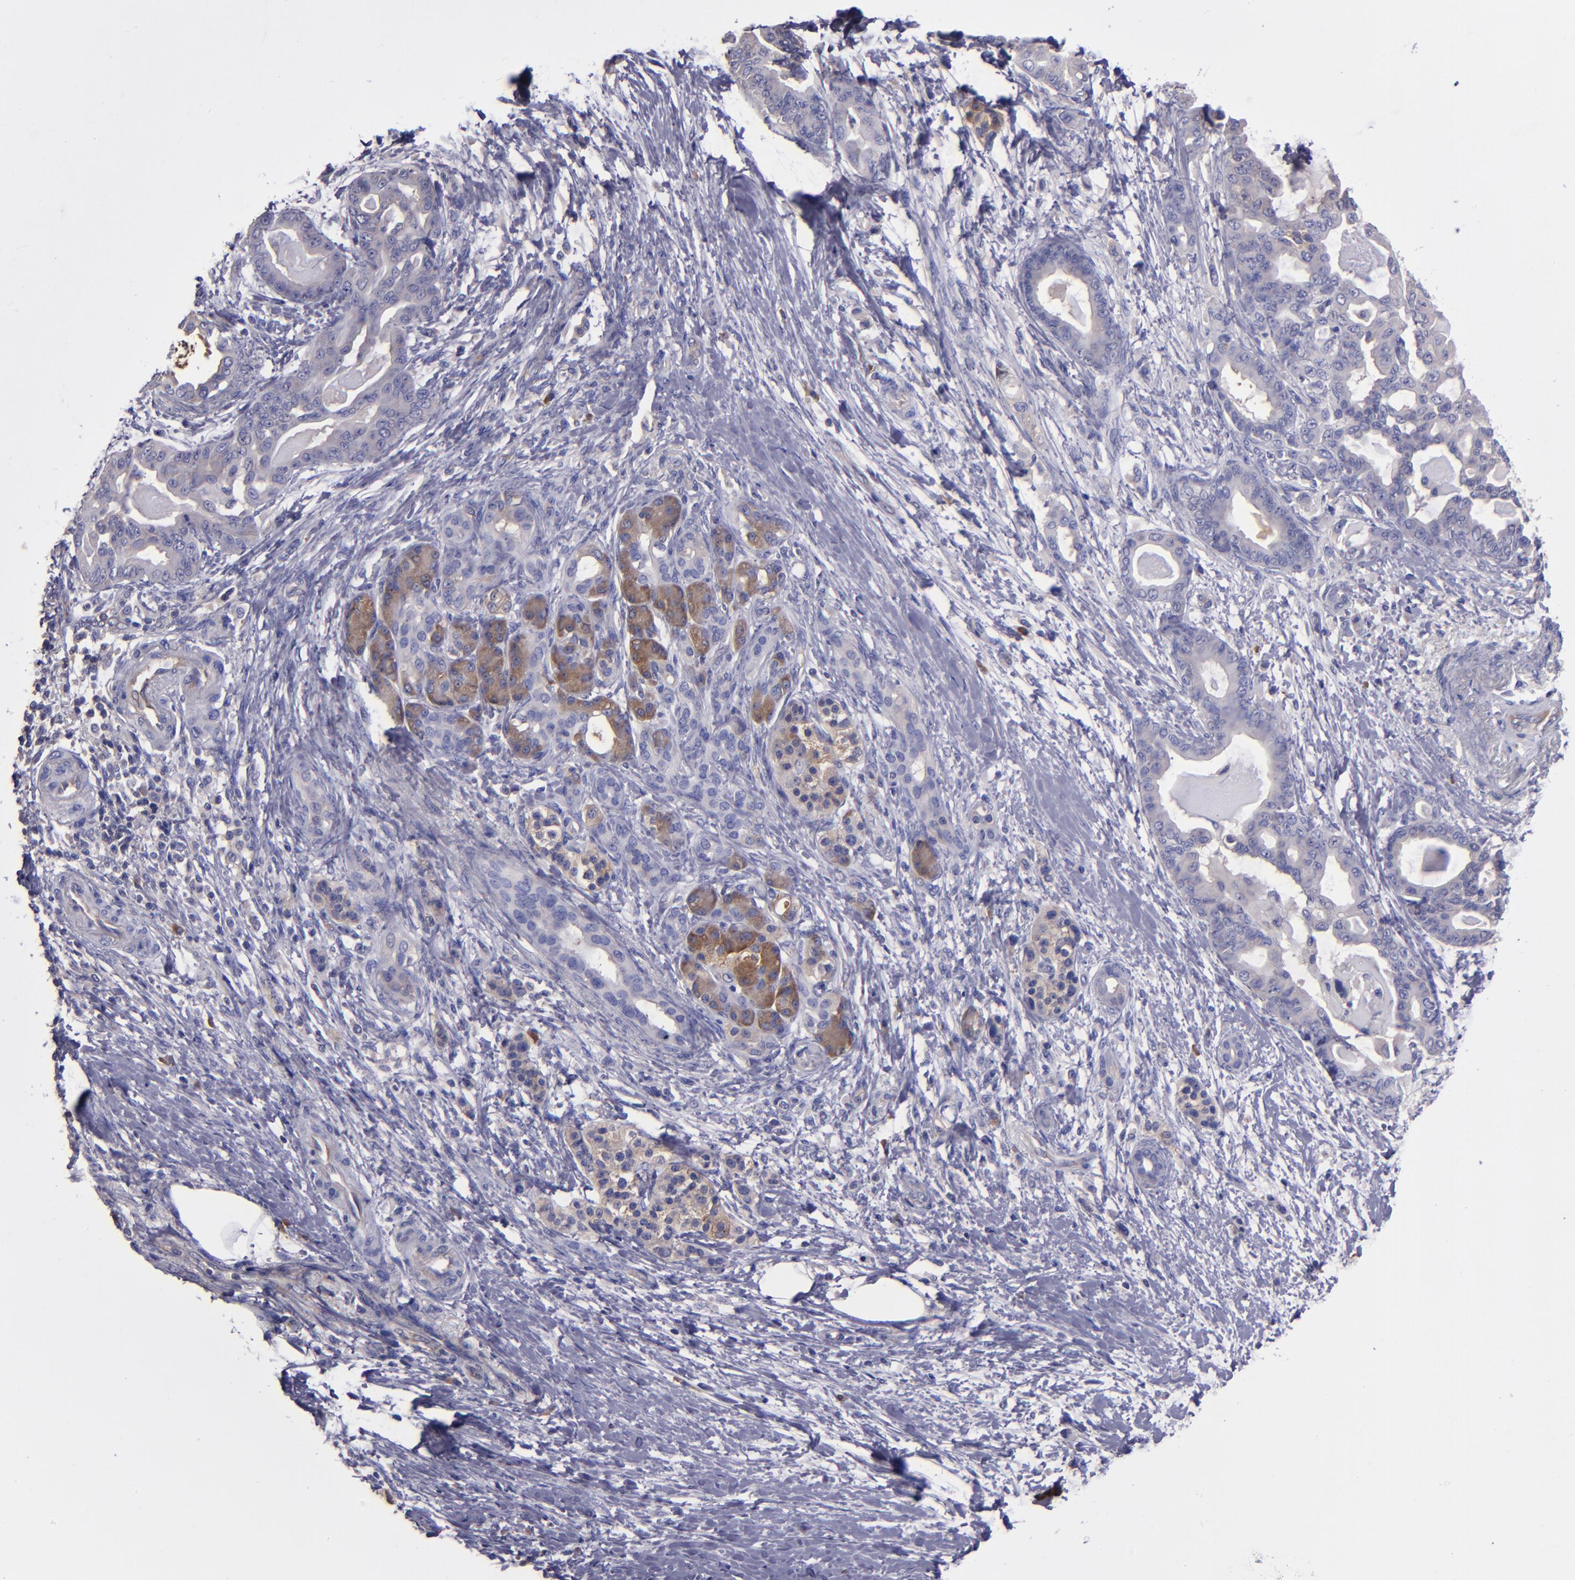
{"staining": {"intensity": "negative", "quantity": "none", "location": "none"}, "tissue": "pancreatic cancer", "cell_type": "Tumor cells", "image_type": "cancer", "snomed": [{"axis": "morphology", "description": "Adenocarcinoma, NOS"}, {"axis": "topography", "description": "Pancreas"}], "caption": "Immunohistochemistry (IHC) photomicrograph of human pancreatic cancer (adenocarcinoma) stained for a protein (brown), which displays no expression in tumor cells.", "gene": "CARS1", "patient": {"sex": "male", "age": 63}}